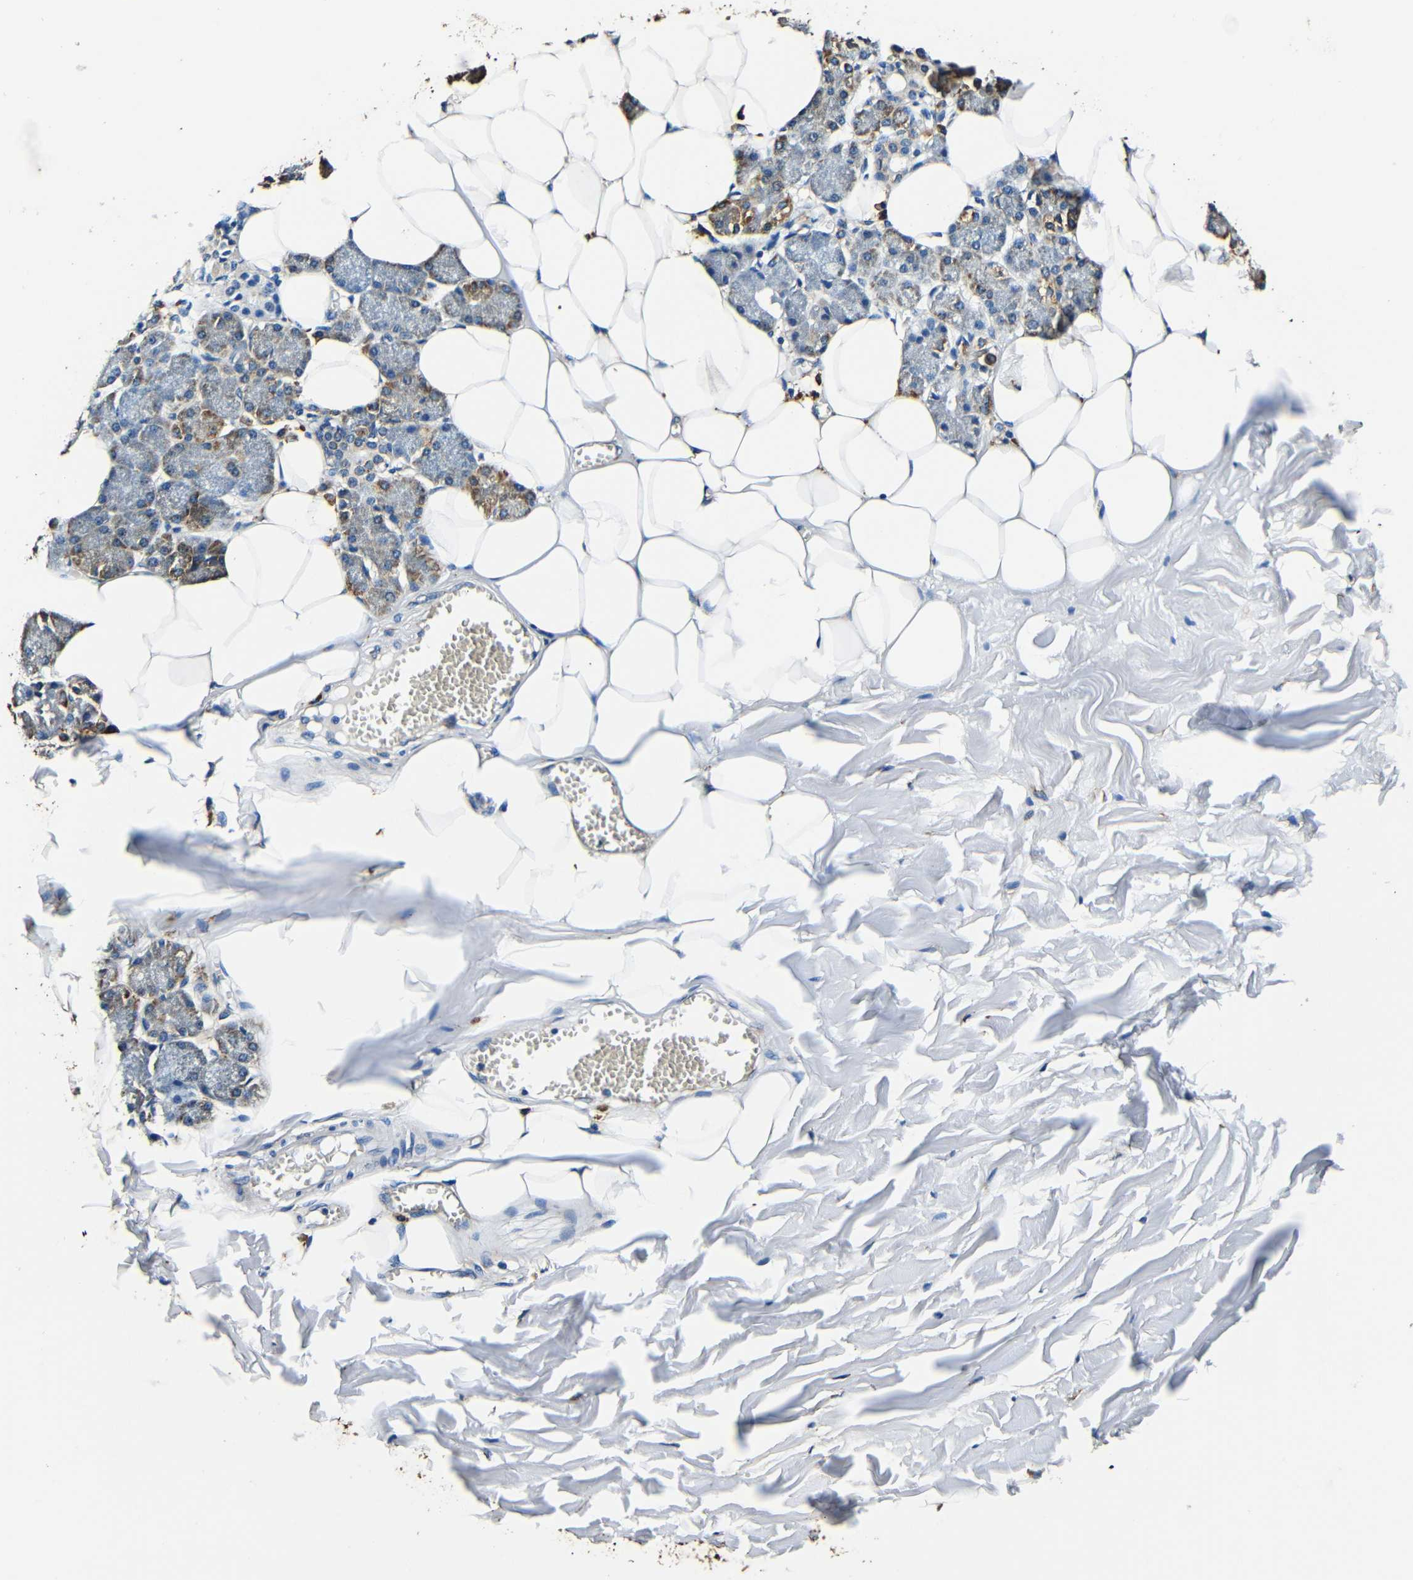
{"staining": {"intensity": "strong", "quantity": "25%-75%", "location": "cytoplasmic/membranous"}, "tissue": "salivary gland", "cell_type": "Glandular cells", "image_type": "normal", "snomed": [{"axis": "morphology", "description": "Normal tissue, NOS"}, {"axis": "morphology", "description": "Adenoma, NOS"}, {"axis": "topography", "description": "Salivary gland"}], "caption": "Protein staining of normal salivary gland shows strong cytoplasmic/membranous positivity in approximately 25%-75% of glandular cells.", "gene": "RRBP1", "patient": {"sex": "female", "age": 32}}